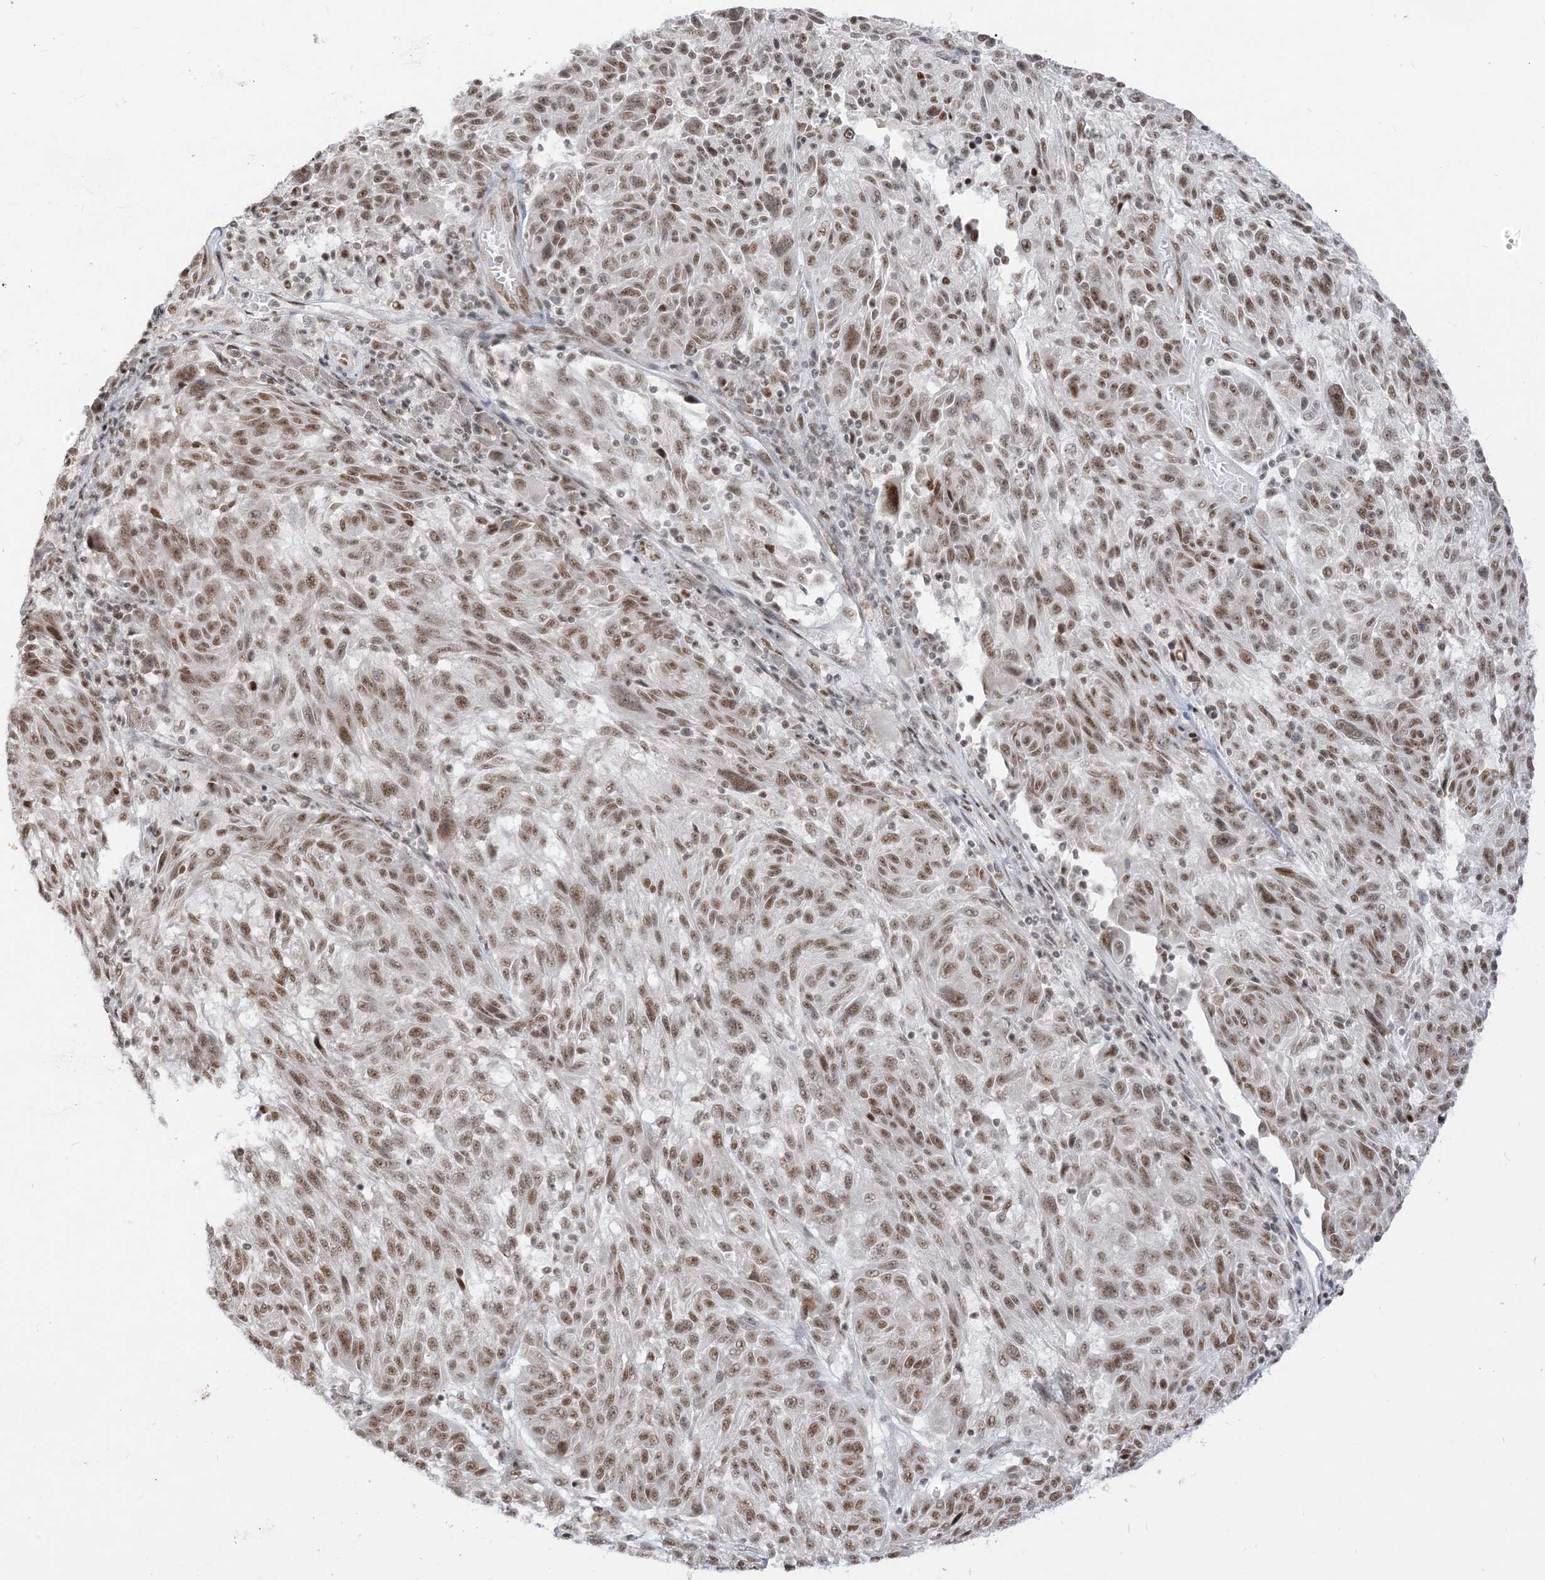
{"staining": {"intensity": "moderate", "quantity": ">75%", "location": "nuclear"}, "tissue": "melanoma", "cell_type": "Tumor cells", "image_type": "cancer", "snomed": [{"axis": "morphology", "description": "Malignant melanoma, NOS"}, {"axis": "topography", "description": "Skin"}], "caption": "Malignant melanoma tissue displays moderate nuclear staining in approximately >75% of tumor cells, visualized by immunohistochemistry. The staining is performed using DAB (3,3'-diaminobenzidine) brown chromogen to label protein expression. The nuclei are counter-stained blue using hematoxylin.", "gene": "ARGLU1", "patient": {"sex": "male", "age": 53}}